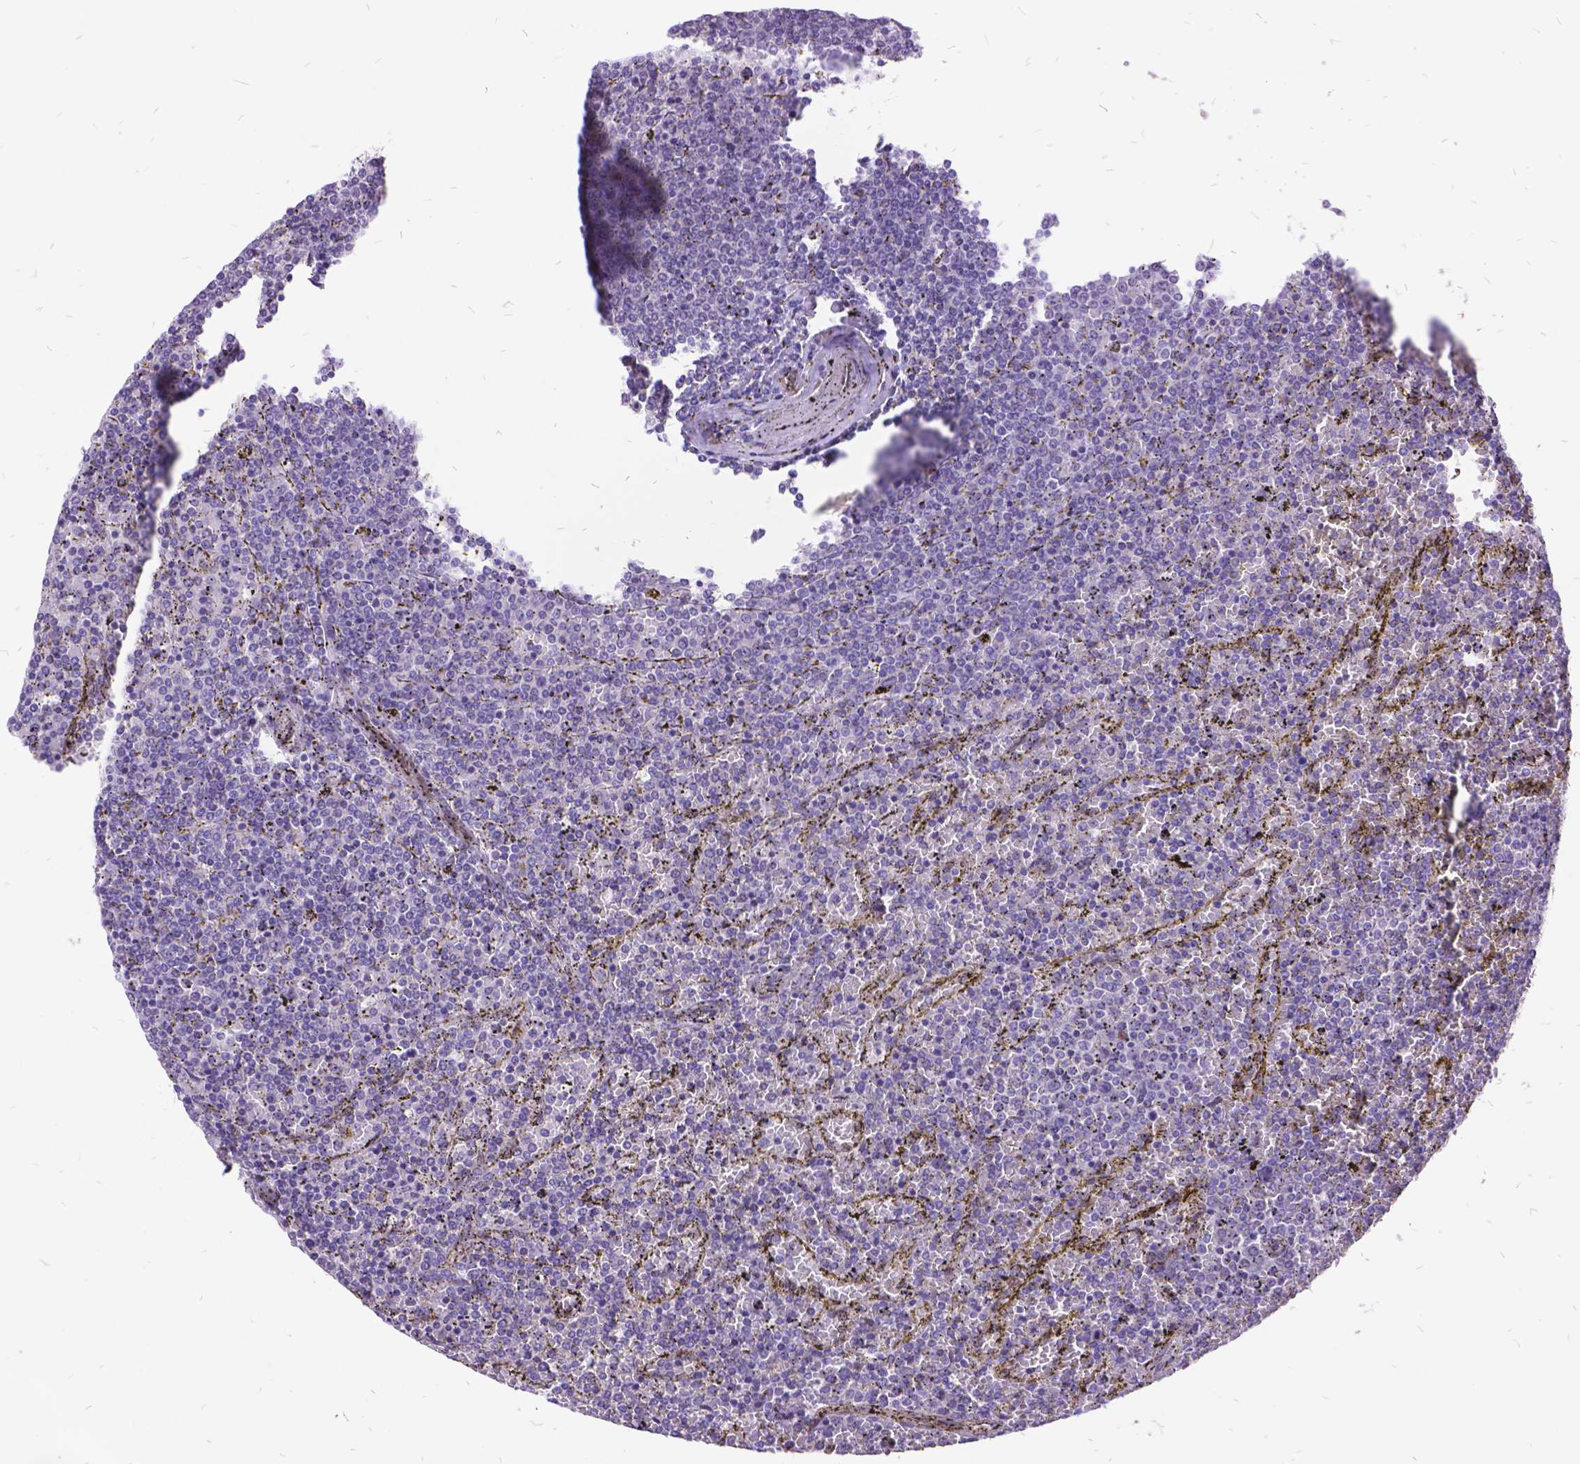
{"staining": {"intensity": "negative", "quantity": "none", "location": "none"}, "tissue": "lymphoma", "cell_type": "Tumor cells", "image_type": "cancer", "snomed": [{"axis": "morphology", "description": "Malignant lymphoma, non-Hodgkin's type, Low grade"}, {"axis": "topography", "description": "Spleen"}], "caption": "Lymphoma was stained to show a protein in brown. There is no significant staining in tumor cells. The staining was performed using DAB (3,3'-diaminobenzidine) to visualize the protein expression in brown, while the nuclei were stained in blue with hematoxylin (Magnification: 20x).", "gene": "GRB7", "patient": {"sex": "female", "age": 77}}